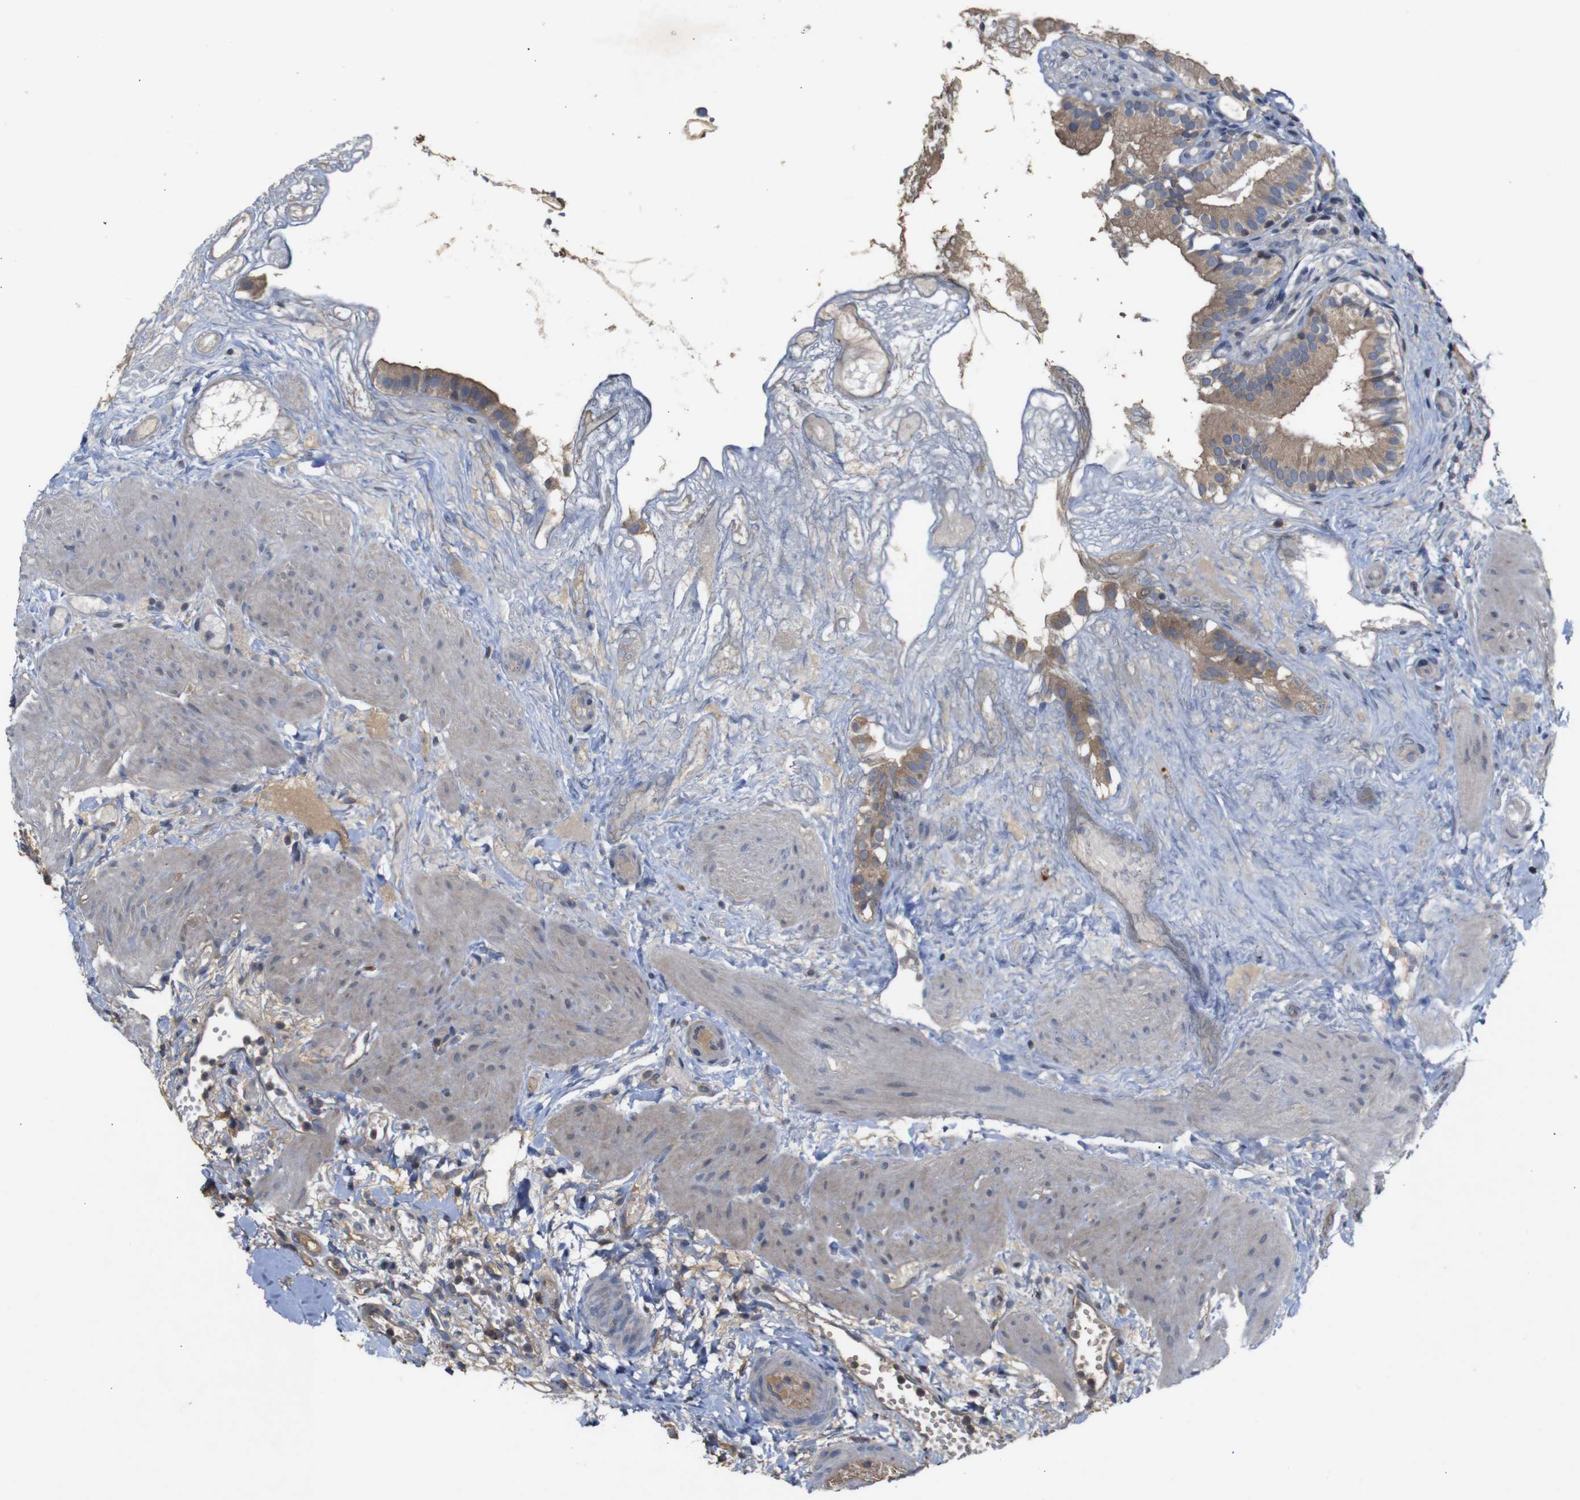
{"staining": {"intensity": "moderate", "quantity": ">75%", "location": "cytoplasmic/membranous"}, "tissue": "gallbladder", "cell_type": "Glandular cells", "image_type": "normal", "snomed": [{"axis": "morphology", "description": "Normal tissue, NOS"}, {"axis": "topography", "description": "Gallbladder"}], "caption": "Protein expression analysis of unremarkable gallbladder reveals moderate cytoplasmic/membranous positivity in approximately >75% of glandular cells.", "gene": "PTPN1", "patient": {"sex": "female", "age": 26}}